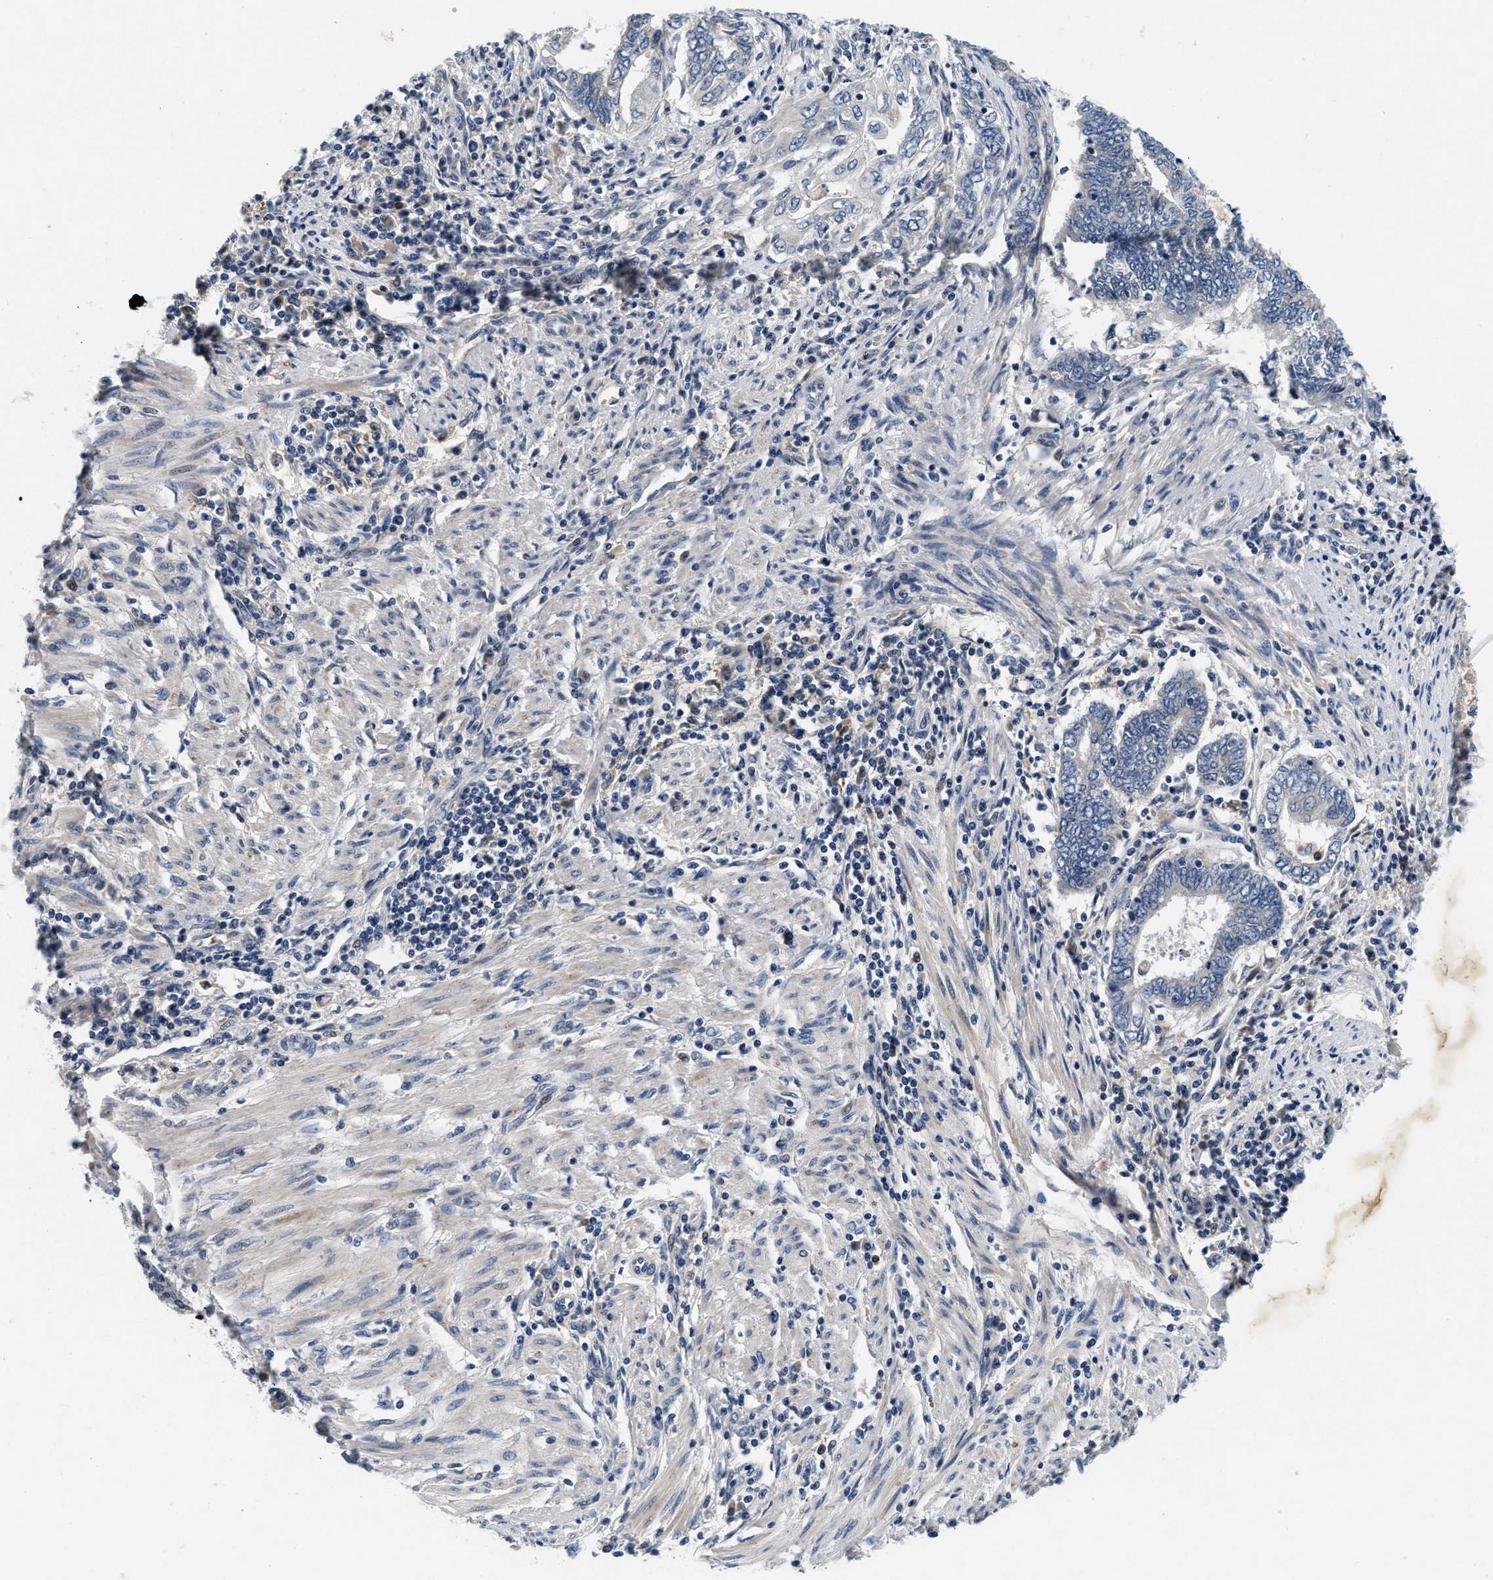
{"staining": {"intensity": "negative", "quantity": "none", "location": "none"}, "tissue": "endometrial cancer", "cell_type": "Tumor cells", "image_type": "cancer", "snomed": [{"axis": "morphology", "description": "Adenocarcinoma, NOS"}, {"axis": "topography", "description": "Uterus"}, {"axis": "topography", "description": "Endometrium"}], "caption": "Histopathology image shows no significant protein expression in tumor cells of endometrial adenocarcinoma.", "gene": "PDP1", "patient": {"sex": "female", "age": 70}}